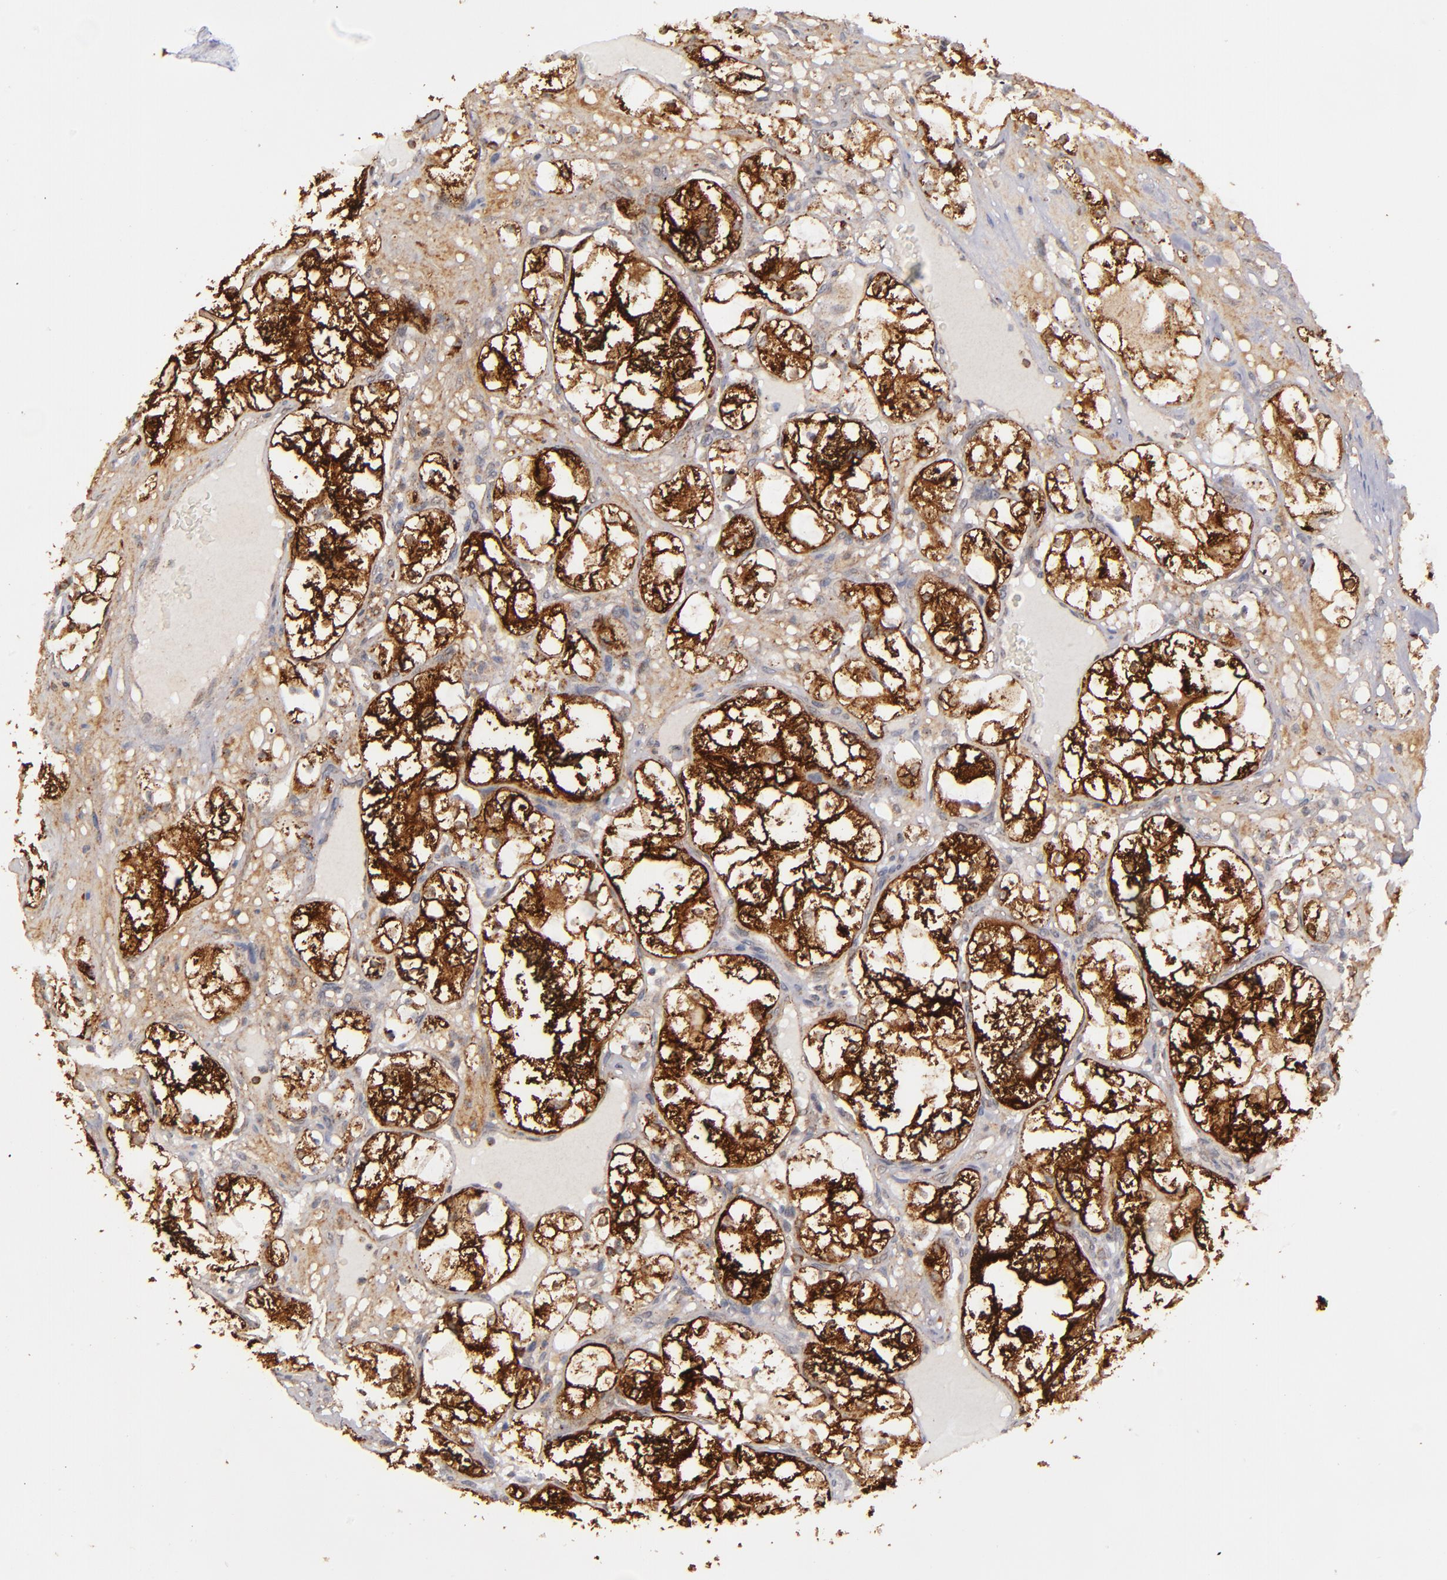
{"staining": {"intensity": "strong", "quantity": ">75%", "location": "cytoplasmic/membranous"}, "tissue": "renal cancer", "cell_type": "Tumor cells", "image_type": "cancer", "snomed": [{"axis": "morphology", "description": "Adenocarcinoma, NOS"}, {"axis": "topography", "description": "Kidney"}], "caption": "Renal adenocarcinoma tissue exhibits strong cytoplasmic/membranous staining in about >75% of tumor cells, visualized by immunohistochemistry. (Brightfield microscopy of DAB IHC at high magnification).", "gene": "ZFYVE1", "patient": {"sex": "male", "age": 61}}